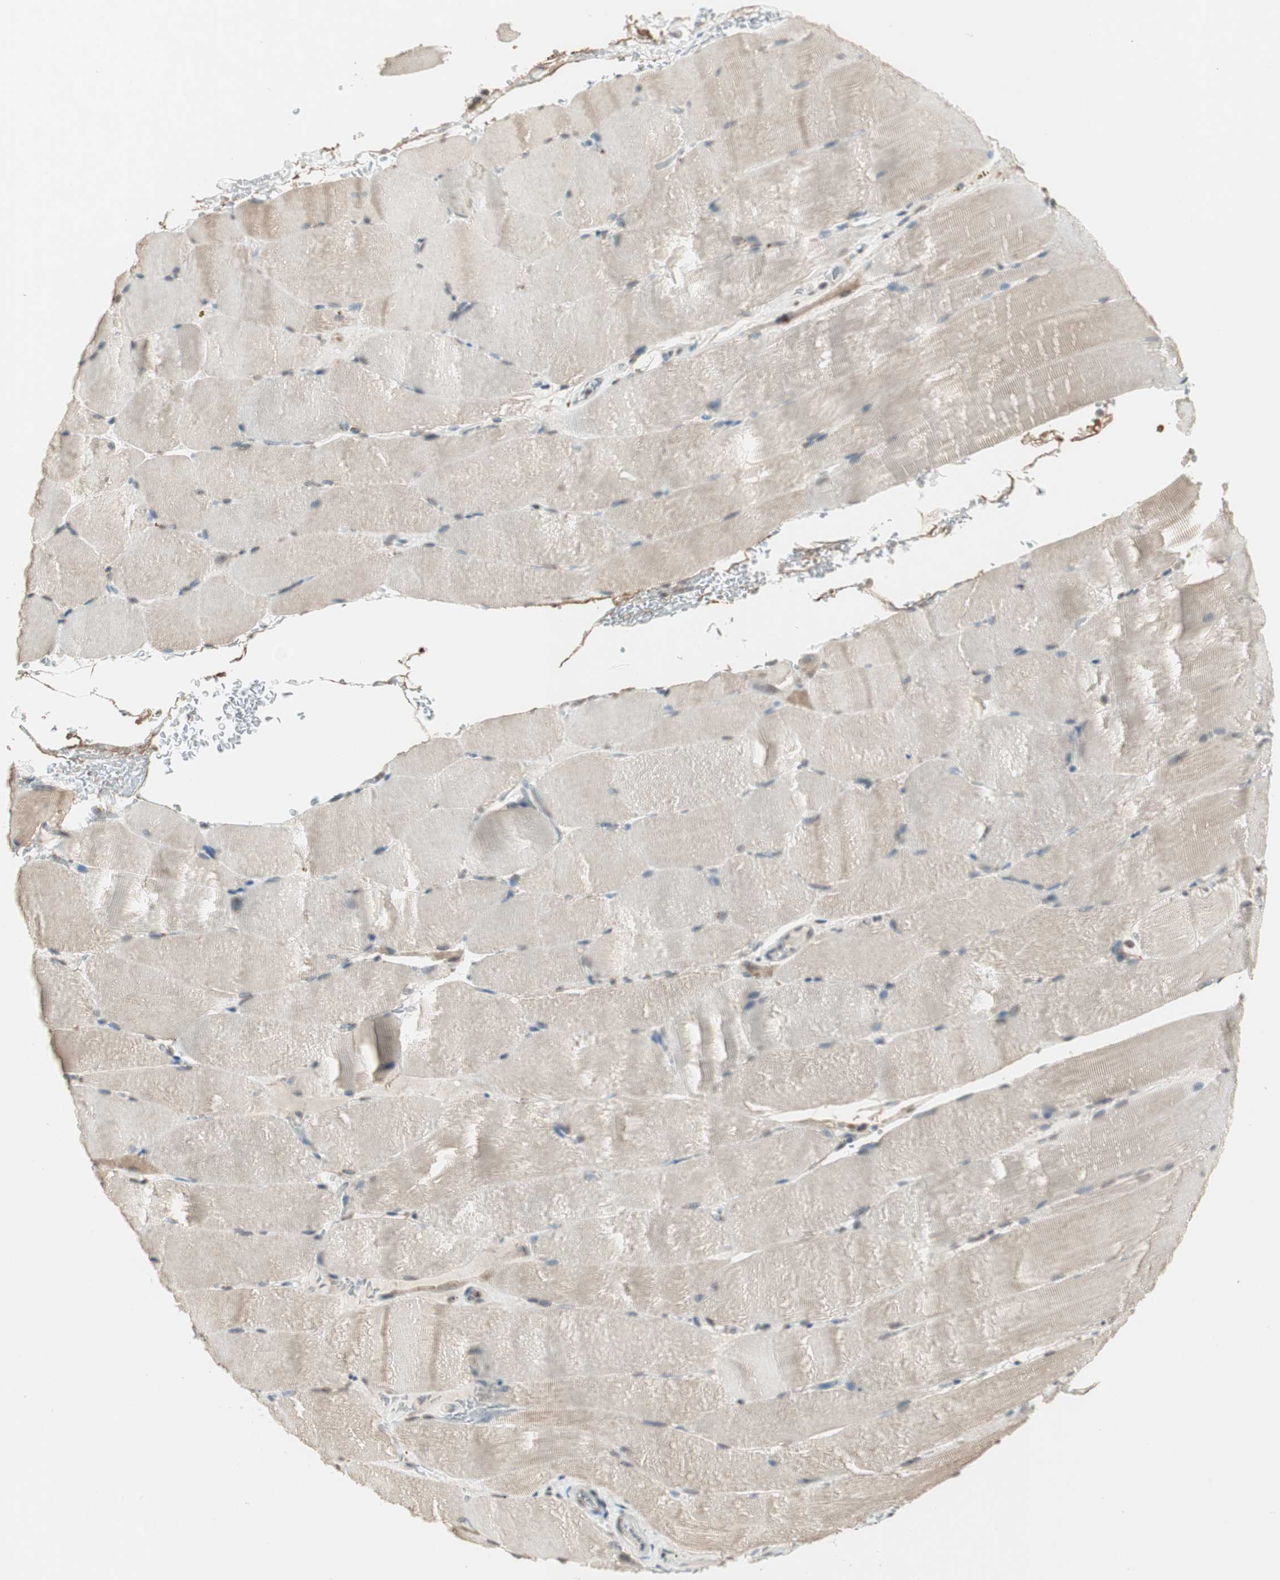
{"staining": {"intensity": "weak", "quantity": "25%-75%", "location": "cytoplasmic/membranous"}, "tissue": "skeletal muscle", "cell_type": "Myocytes", "image_type": "normal", "snomed": [{"axis": "morphology", "description": "Normal tissue, NOS"}, {"axis": "topography", "description": "Skeletal muscle"}, {"axis": "topography", "description": "Parathyroid gland"}], "caption": "IHC of normal human skeletal muscle displays low levels of weak cytoplasmic/membranous expression in about 25%-75% of myocytes.", "gene": "PRELID1", "patient": {"sex": "female", "age": 37}}